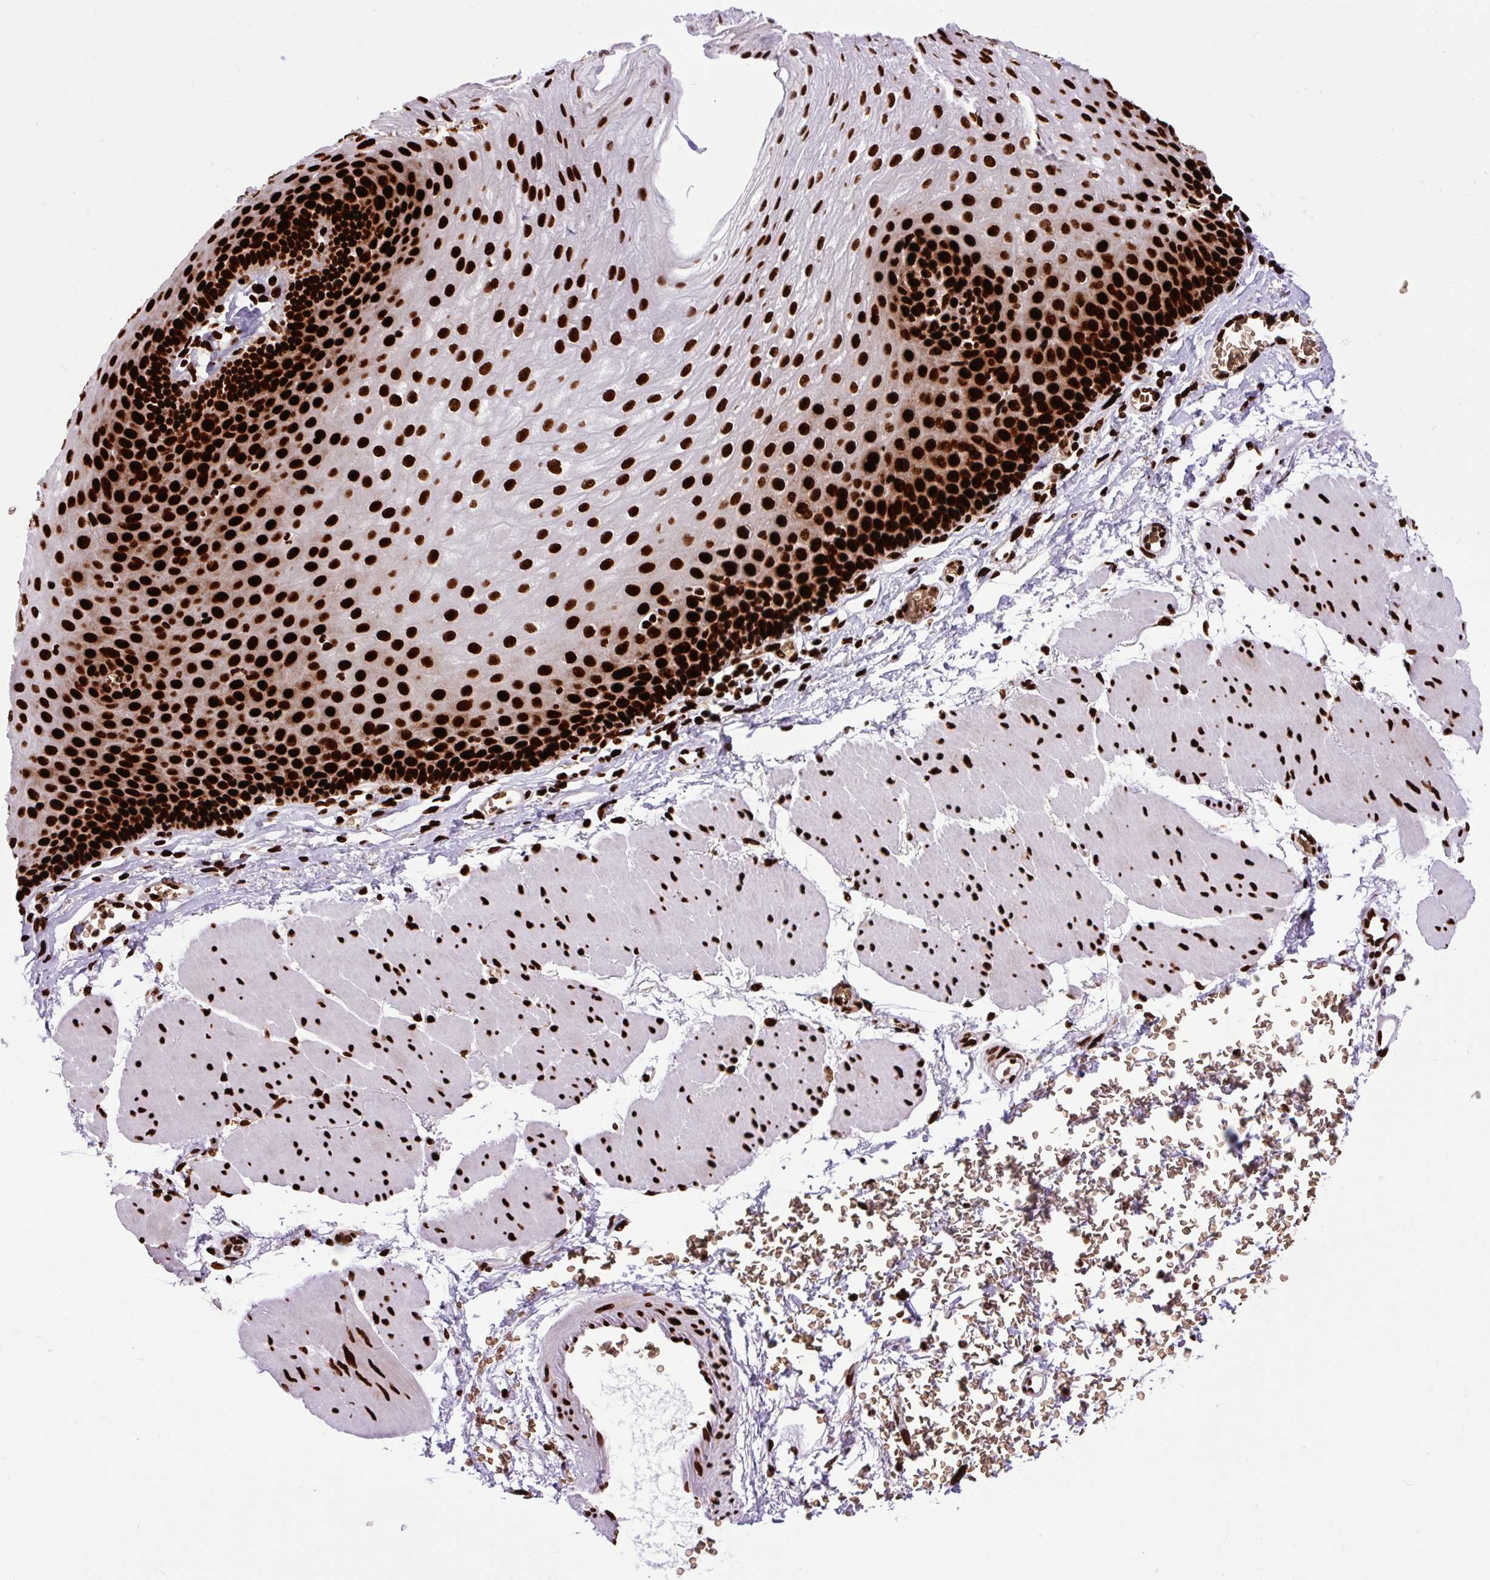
{"staining": {"intensity": "strong", "quantity": ">75%", "location": "nuclear"}, "tissue": "esophagus", "cell_type": "Squamous epithelial cells", "image_type": "normal", "snomed": [{"axis": "morphology", "description": "Normal tissue, NOS"}, {"axis": "topography", "description": "Esophagus"}], "caption": "Protein staining shows strong nuclear positivity in approximately >75% of squamous epithelial cells in benign esophagus. Nuclei are stained in blue.", "gene": "FUS", "patient": {"sex": "female", "age": 81}}